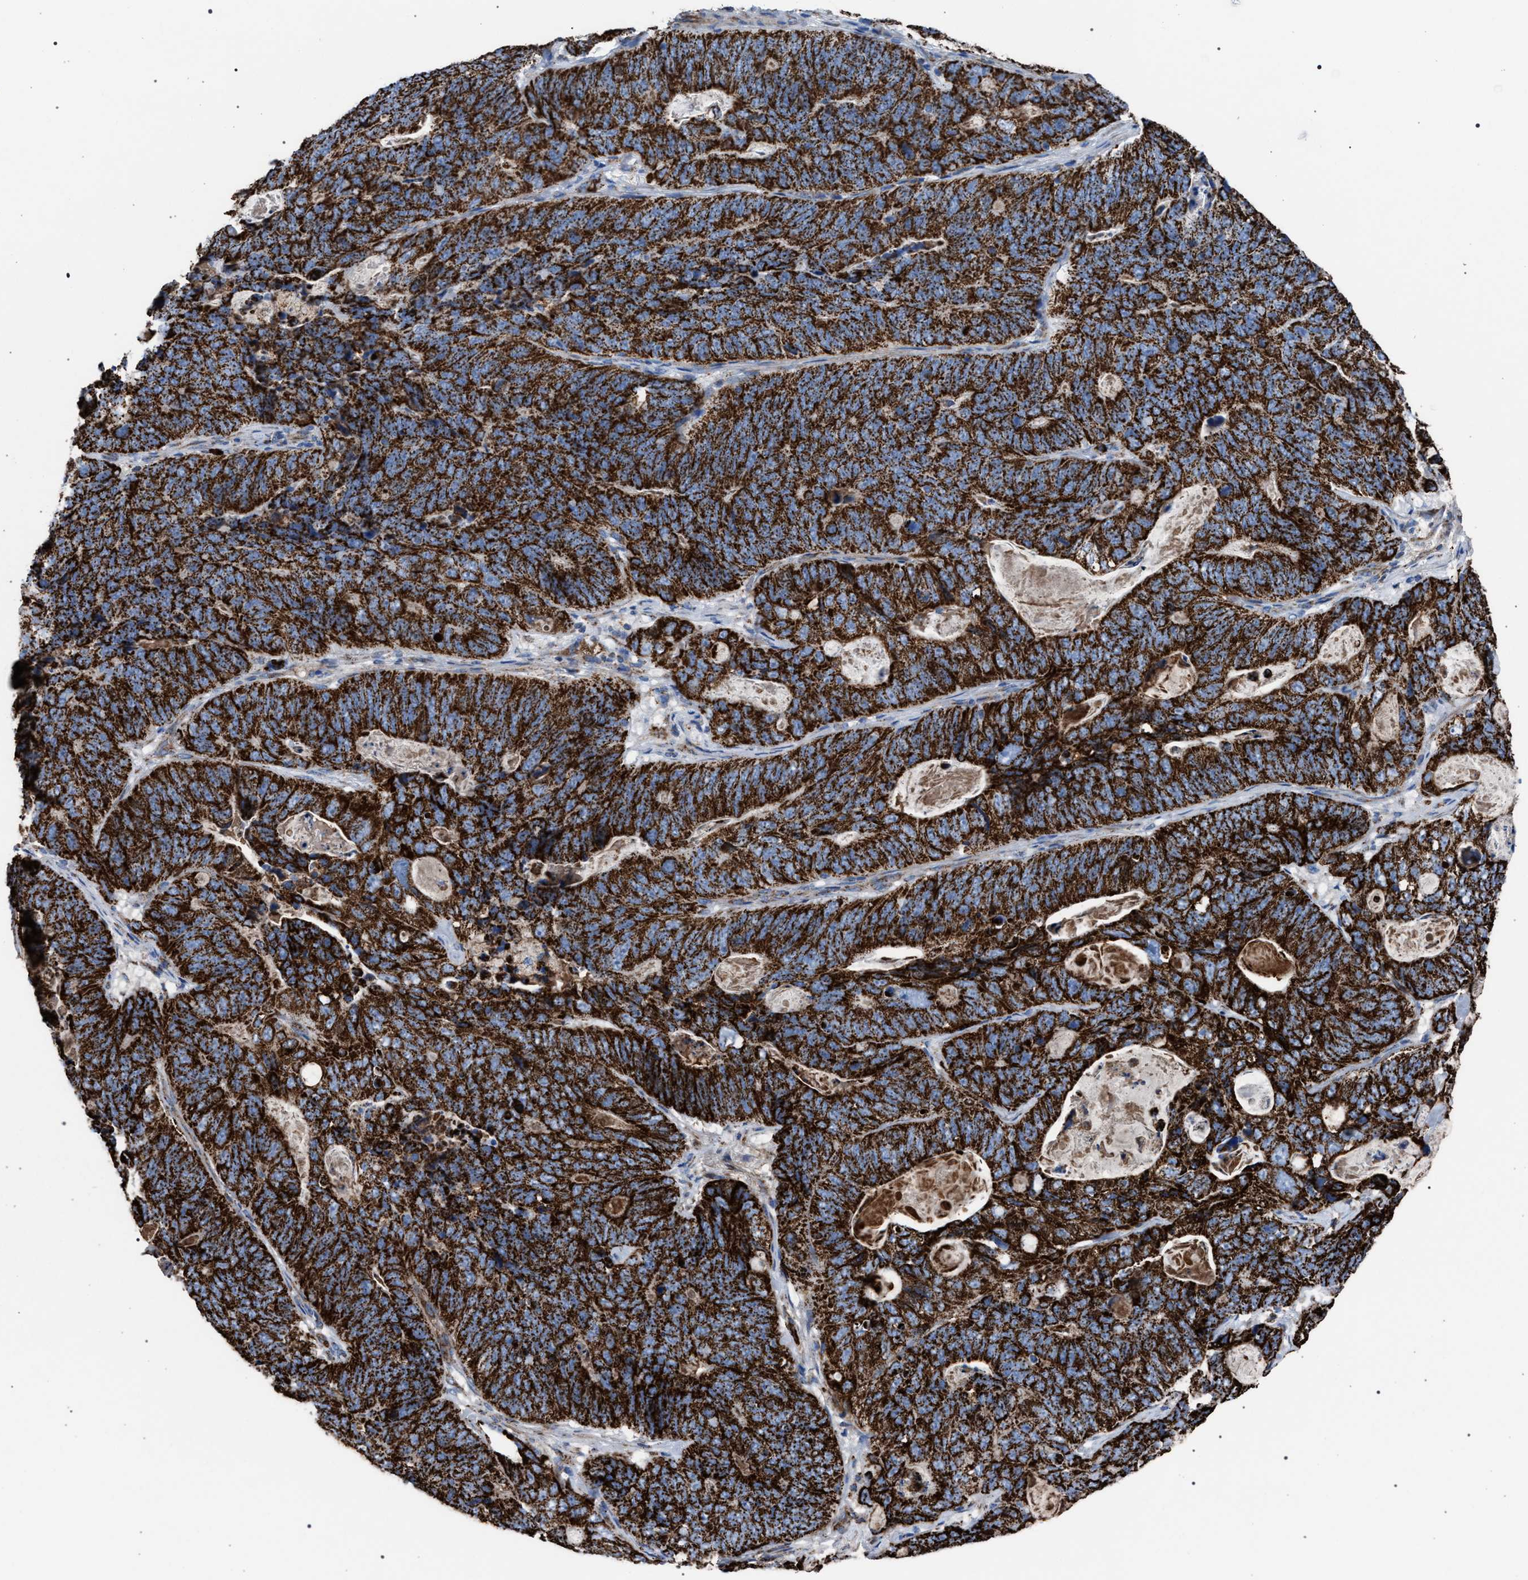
{"staining": {"intensity": "strong", "quantity": ">75%", "location": "cytoplasmic/membranous"}, "tissue": "stomach cancer", "cell_type": "Tumor cells", "image_type": "cancer", "snomed": [{"axis": "morphology", "description": "Normal tissue, NOS"}, {"axis": "morphology", "description": "Adenocarcinoma, NOS"}, {"axis": "topography", "description": "Stomach"}], "caption": "Immunohistochemistry of stomach adenocarcinoma demonstrates high levels of strong cytoplasmic/membranous staining in approximately >75% of tumor cells.", "gene": "VPS13A", "patient": {"sex": "female", "age": 89}}